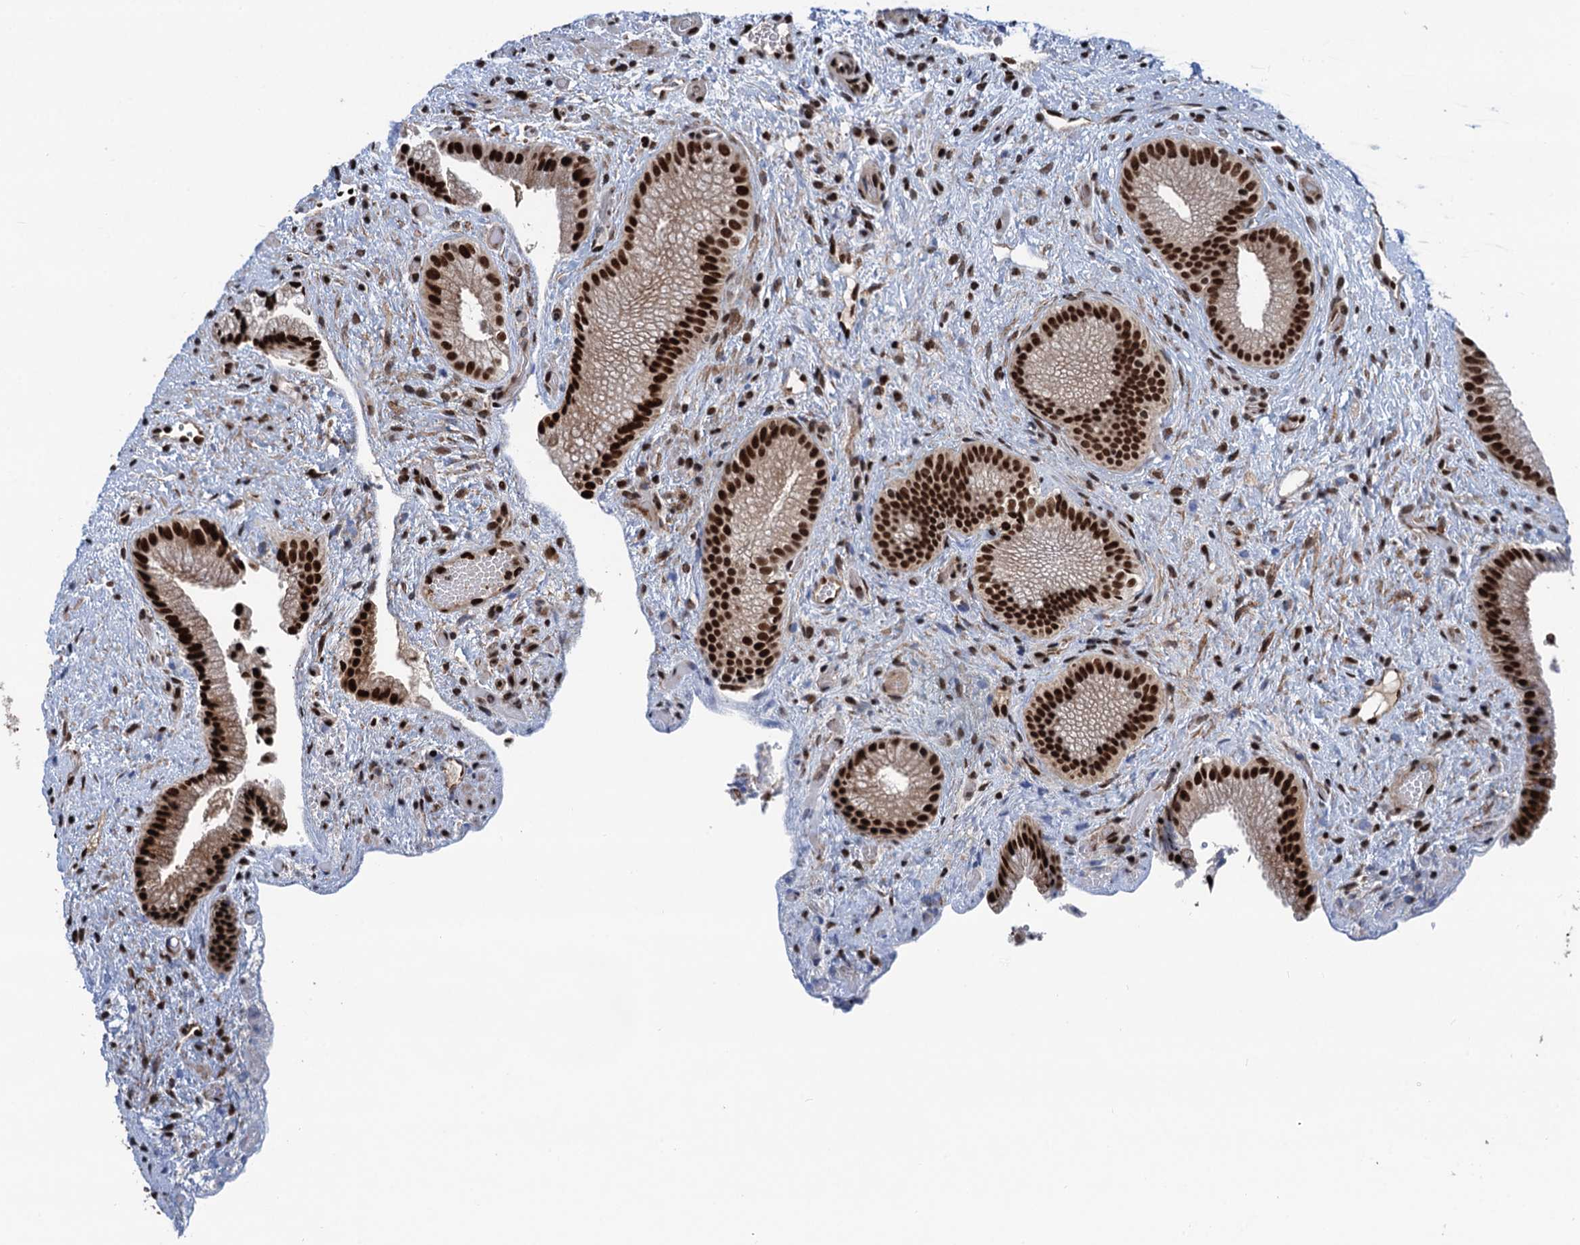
{"staining": {"intensity": "strong", "quantity": ">75%", "location": "nuclear"}, "tissue": "gallbladder", "cell_type": "Glandular cells", "image_type": "normal", "snomed": [{"axis": "morphology", "description": "Normal tissue, NOS"}, {"axis": "morphology", "description": "Inflammation, NOS"}, {"axis": "topography", "description": "Gallbladder"}], "caption": "High-power microscopy captured an immunohistochemistry (IHC) histopathology image of unremarkable gallbladder, revealing strong nuclear positivity in about >75% of glandular cells. The protein of interest is stained brown, and the nuclei are stained in blue (DAB IHC with brightfield microscopy, high magnification).", "gene": "PPP4R1", "patient": {"sex": "male", "age": 51}}